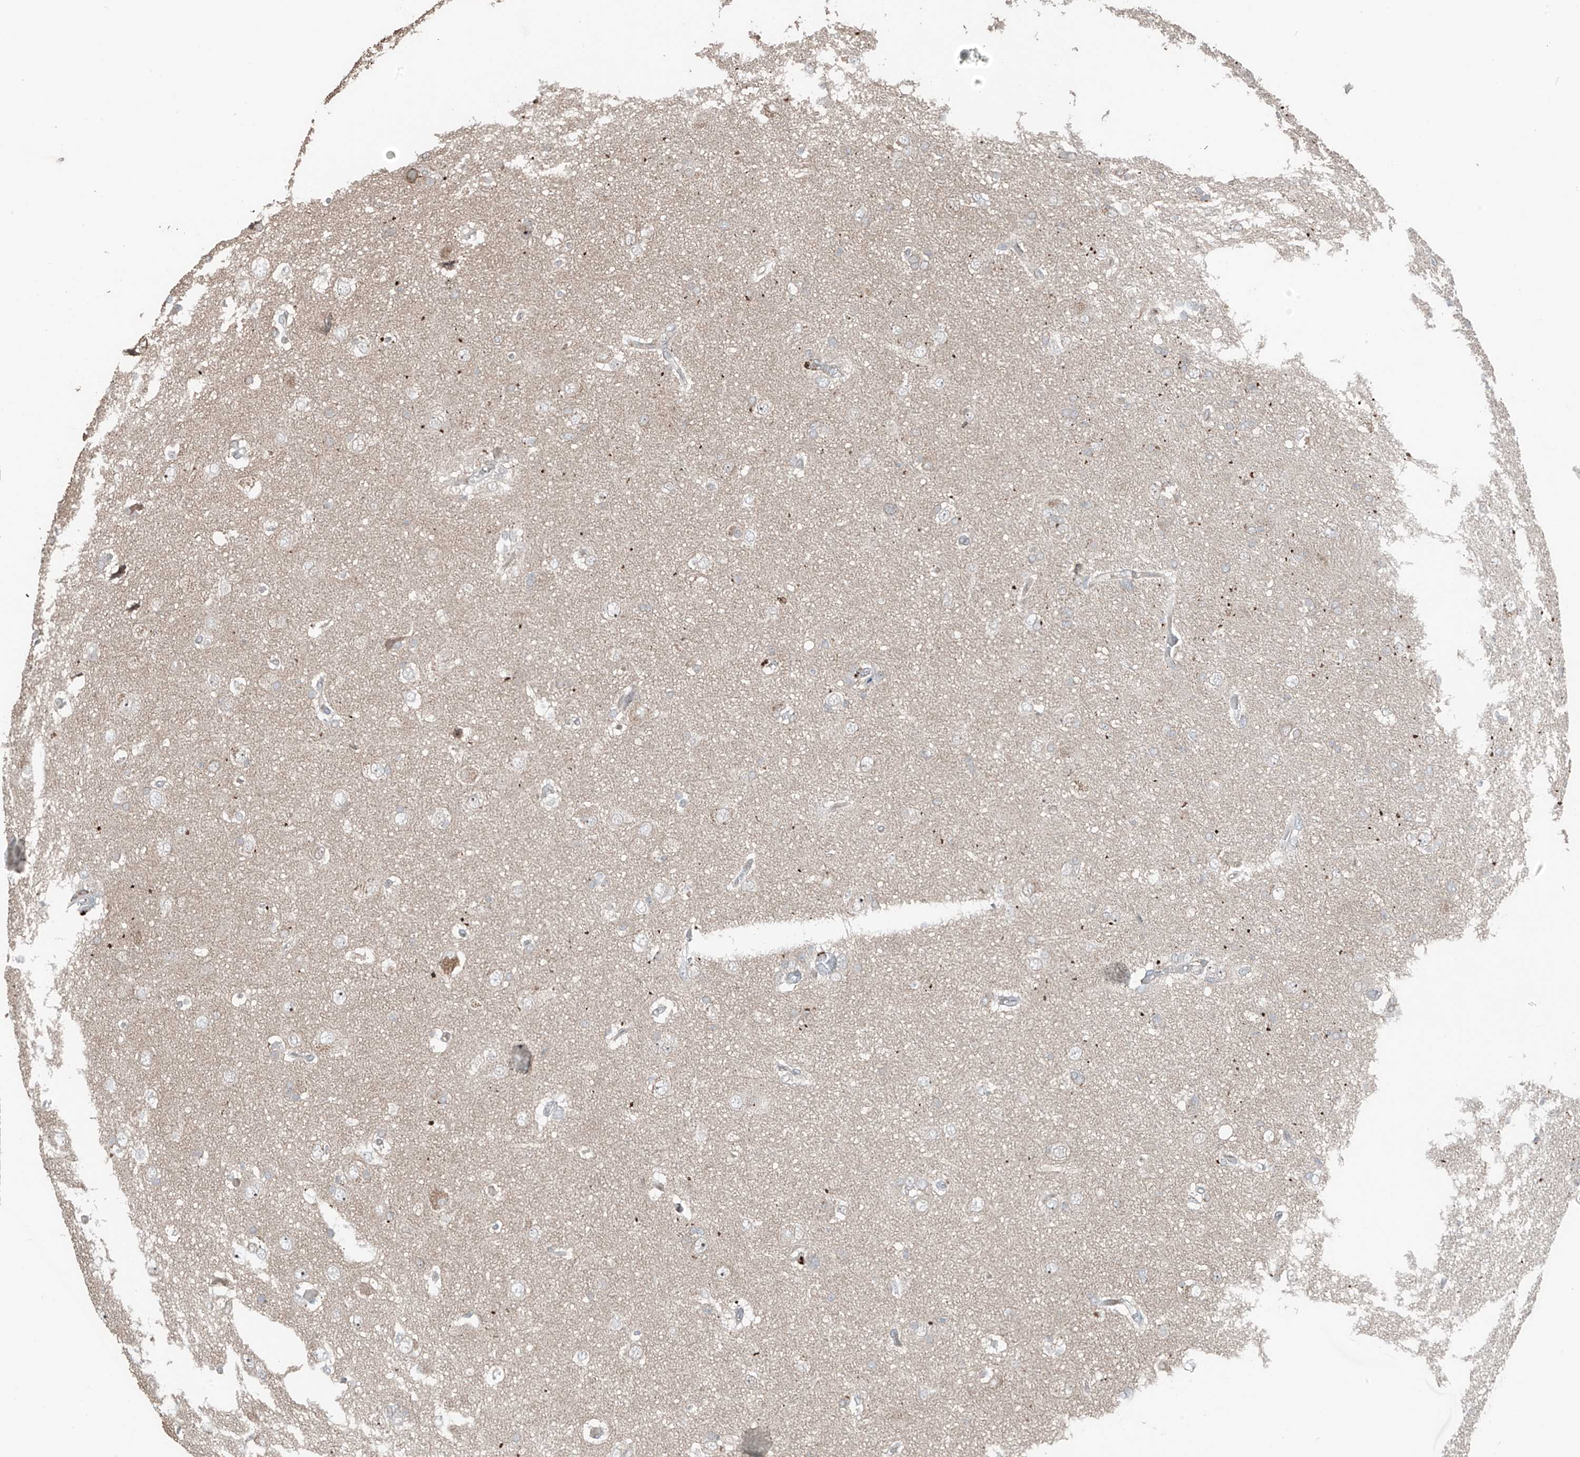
{"staining": {"intensity": "negative", "quantity": "none", "location": "none"}, "tissue": "glioma", "cell_type": "Tumor cells", "image_type": "cancer", "snomed": [{"axis": "morphology", "description": "Glioma, malignant, High grade"}, {"axis": "topography", "description": "Brain"}], "caption": "IHC micrograph of neoplastic tissue: glioma stained with DAB displays no significant protein positivity in tumor cells.", "gene": "TXNDC9", "patient": {"sex": "female", "age": 59}}